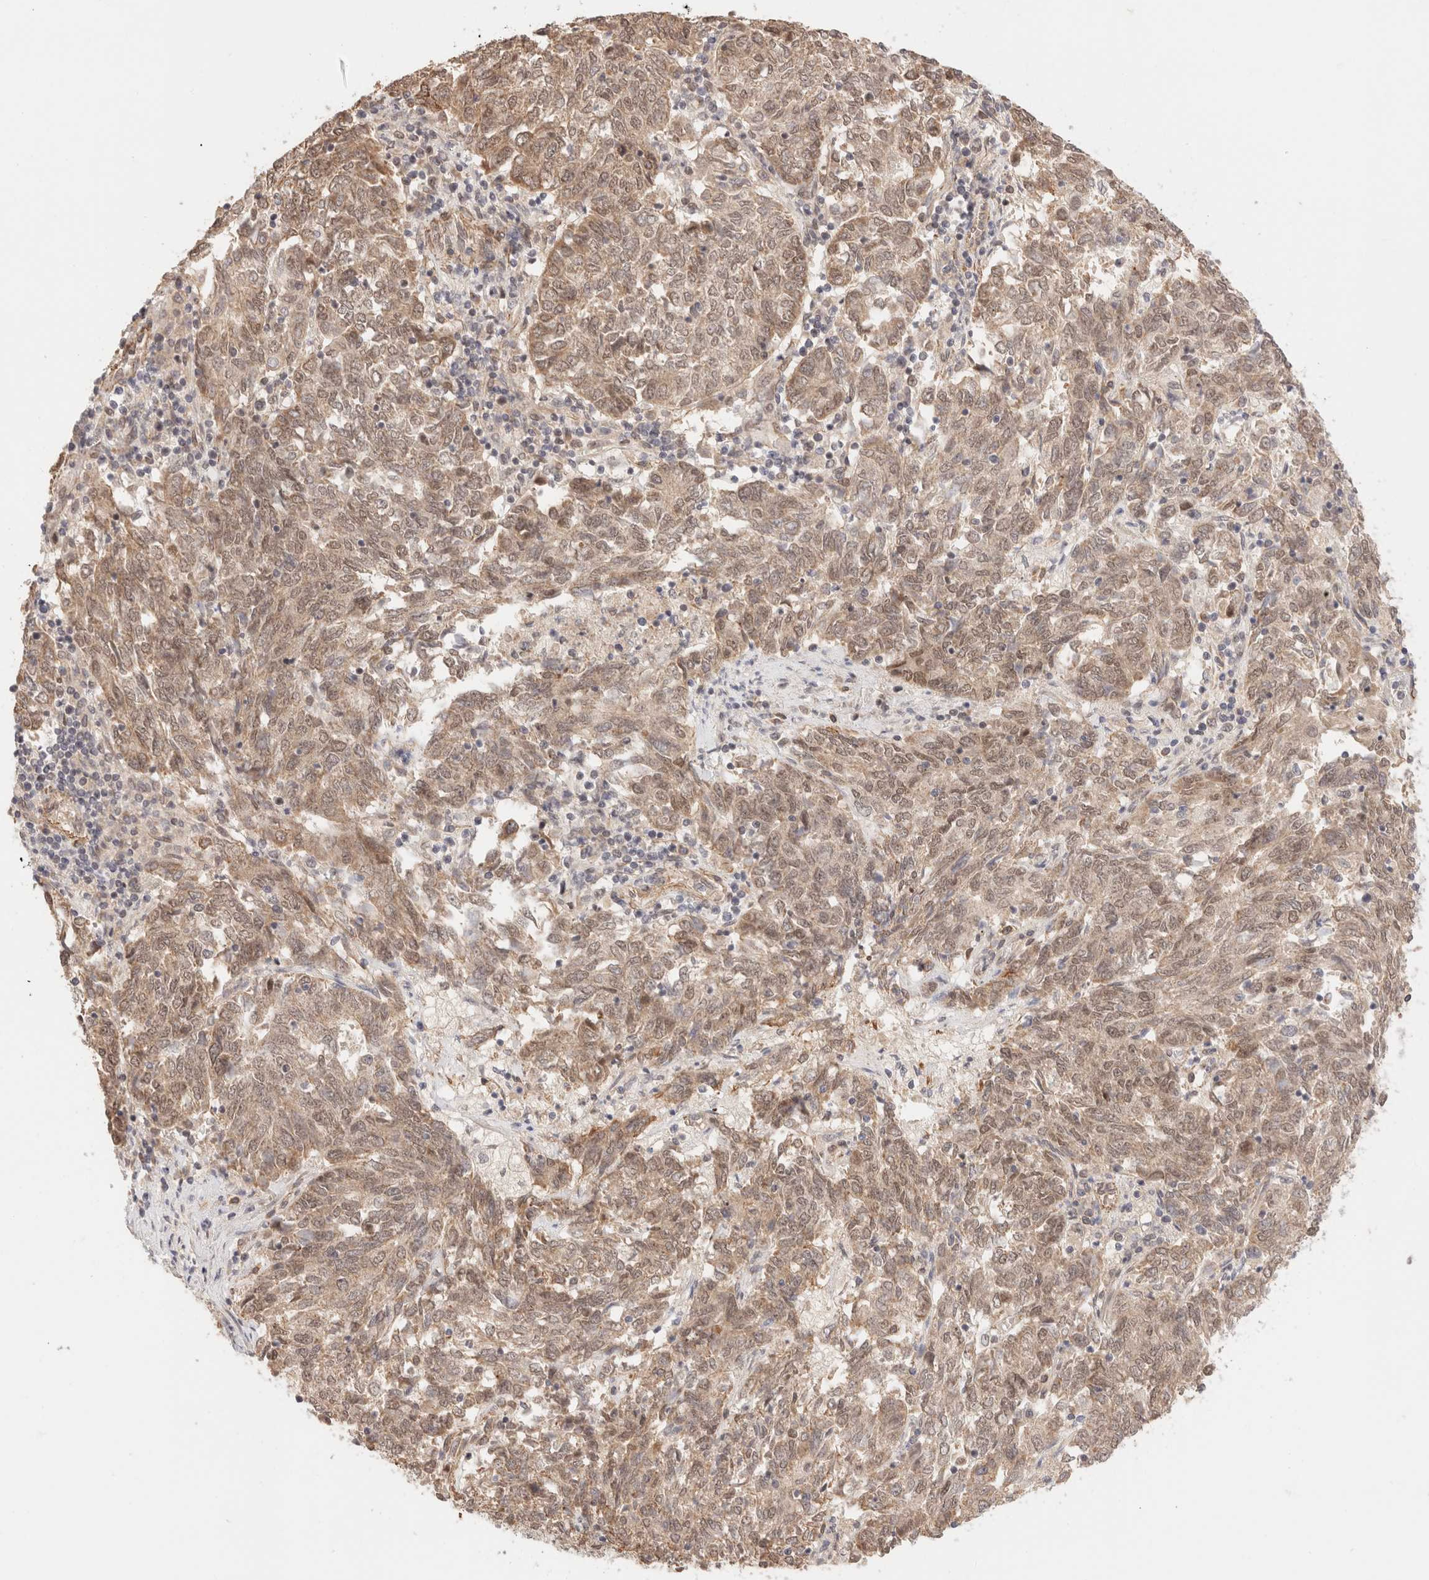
{"staining": {"intensity": "moderate", "quantity": ">75%", "location": "cytoplasmic/membranous,nuclear"}, "tissue": "endometrial cancer", "cell_type": "Tumor cells", "image_type": "cancer", "snomed": [{"axis": "morphology", "description": "Adenocarcinoma, NOS"}, {"axis": "topography", "description": "Endometrium"}], "caption": "Protein positivity by IHC demonstrates moderate cytoplasmic/membranous and nuclear staining in about >75% of tumor cells in endometrial cancer (adenocarcinoma).", "gene": "BRPF3", "patient": {"sex": "female", "age": 80}}